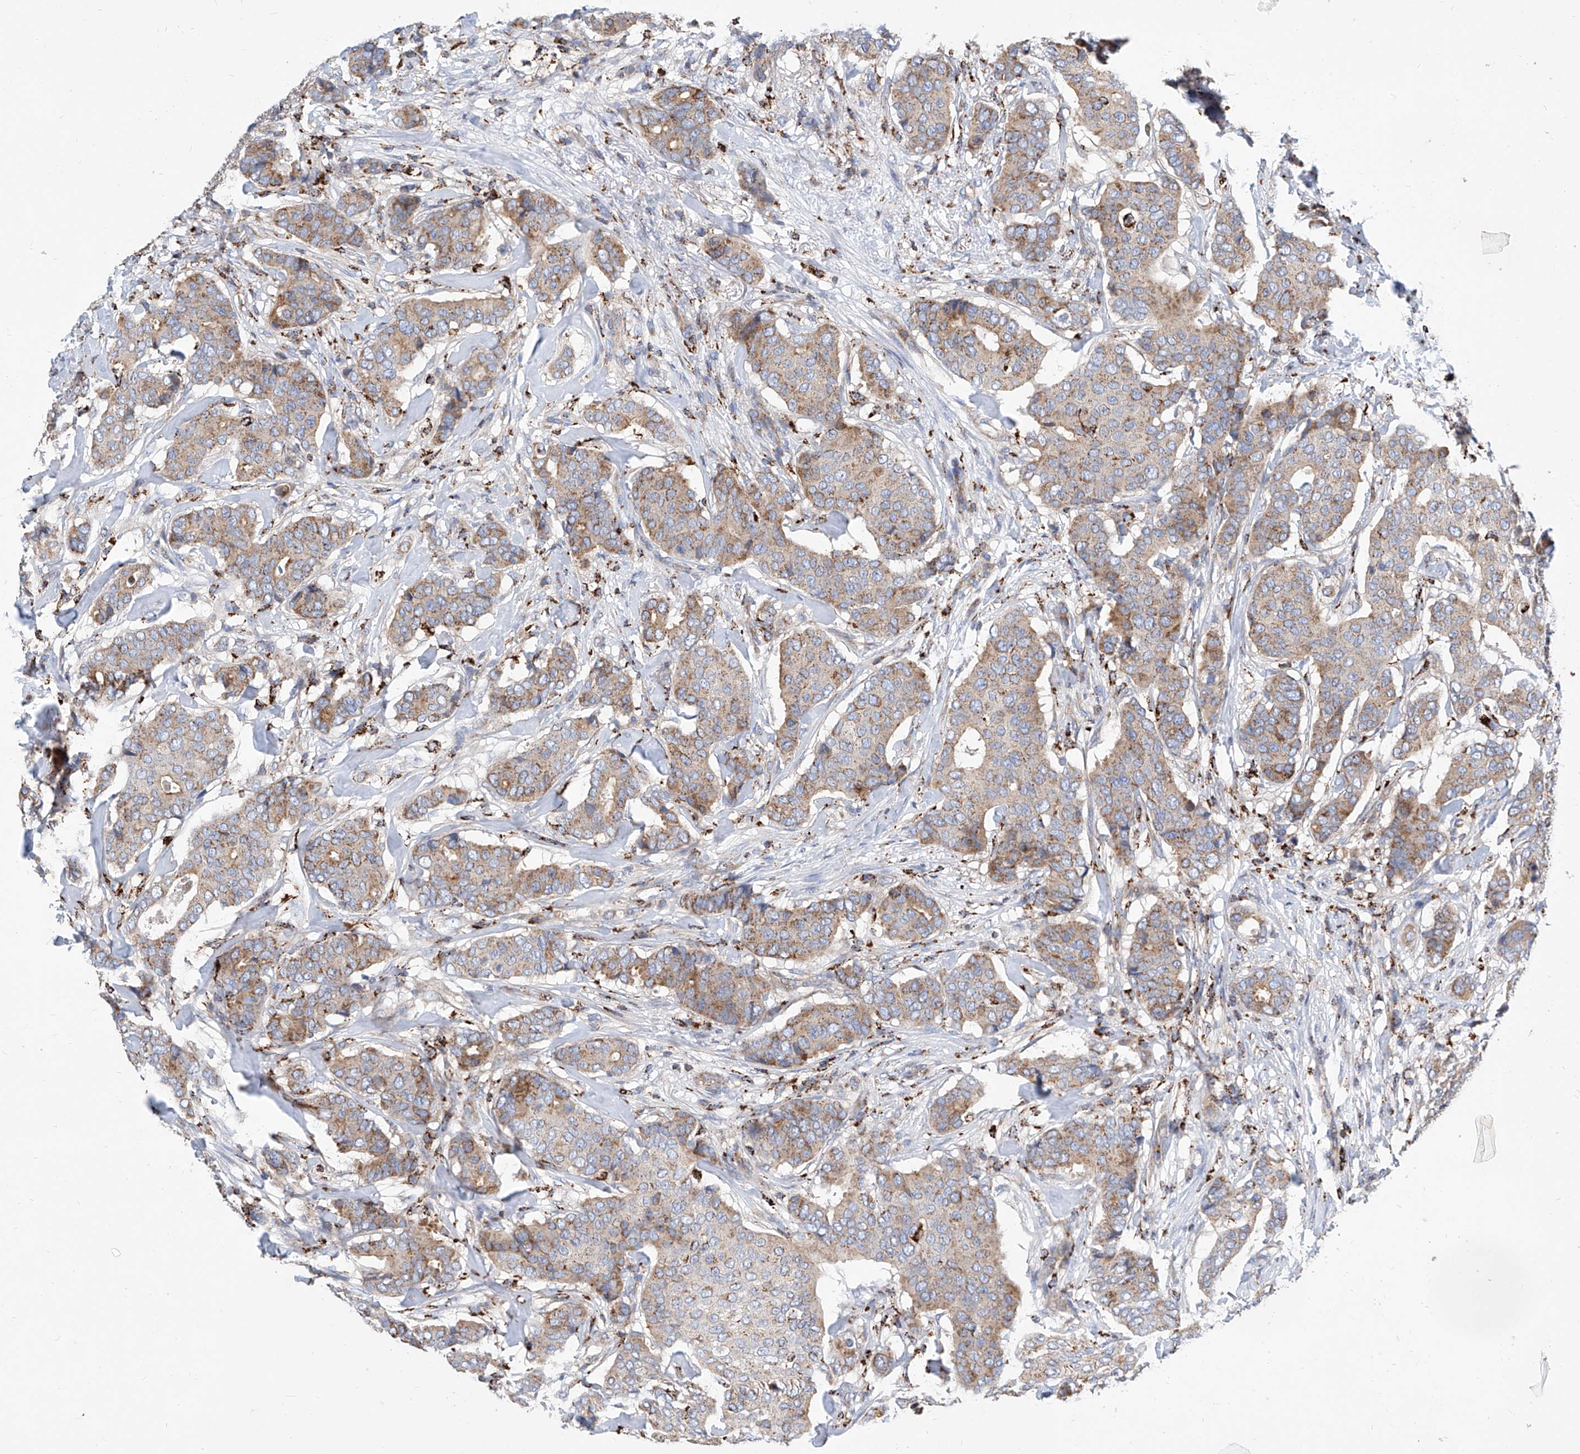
{"staining": {"intensity": "moderate", "quantity": "25%-75%", "location": "cytoplasmic/membranous"}, "tissue": "breast cancer", "cell_type": "Tumor cells", "image_type": "cancer", "snomed": [{"axis": "morphology", "description": "Duct carcinoma"}, {"axis": "topography", "description": "Breast"}], "caption": "This histopathology image demonstrates immunohistochemistry staining of human breast infiltrating ductal carcinoma, with medium moderate cytoplasmic/membranous positivity in about 25%-75% of tumor cells.", "gene": "CPNE5", "patient": {"sex": "female", "age": 75}}